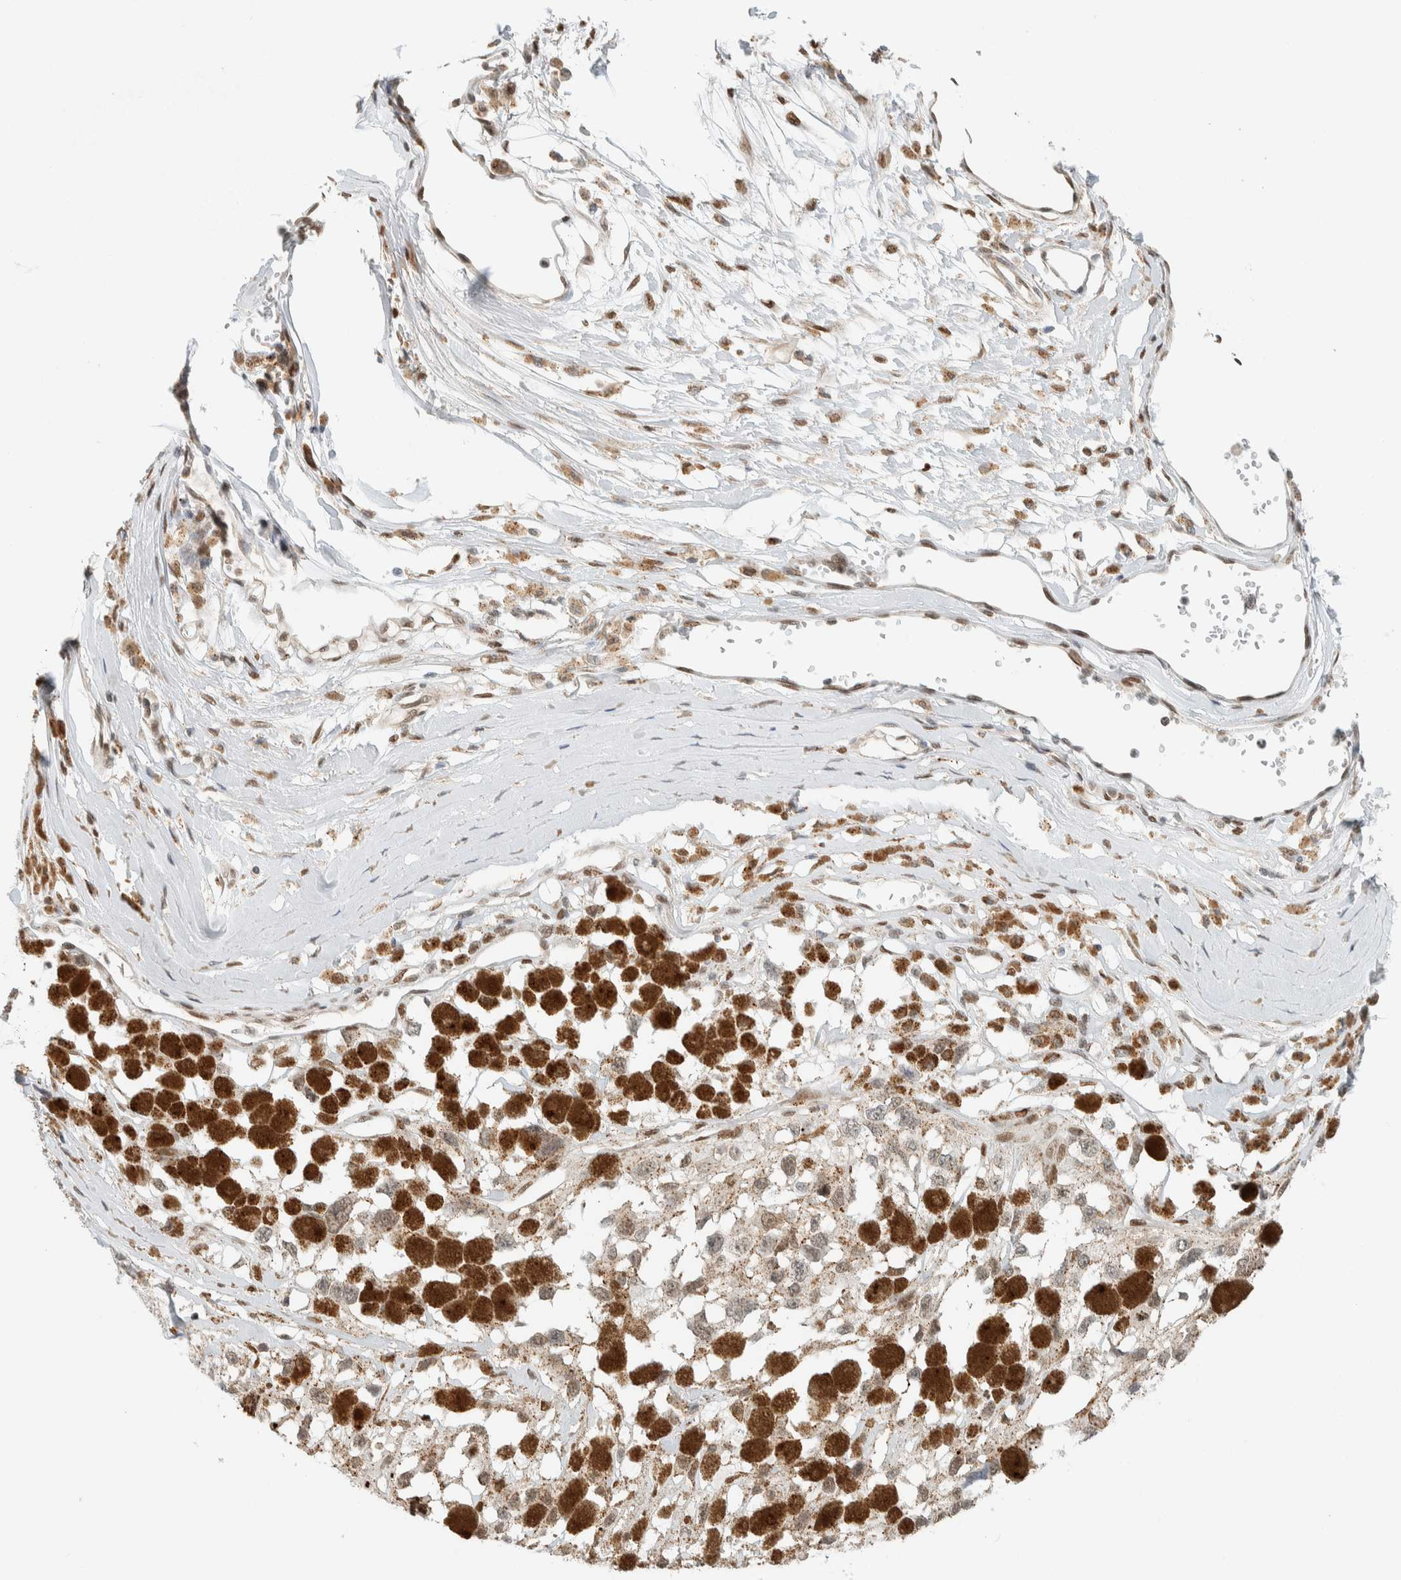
{"staining": {"intensity": "weak", "quantity": ">75%", "location": "cytoplasmic/membranous,nuclear"}, "tissue": "melanoma", "cell_type": "Tumor cells", "image_type": "cancer", "snomed": [{"axis": "morphology", "description": "Malignant melanoma, Metastatic site"}, {"axis": "topography", "description": "Lymph node"}], "caption": "DAB (3,3'-diaminobenzidine) immunohistochemical staining of melanoma shows weak cytoplasmic/membranous and nuclear protein expression in approximately >75% of tumor cells.", "gene": "TFE3", "patient": {"sex": "male", "age": 59}}